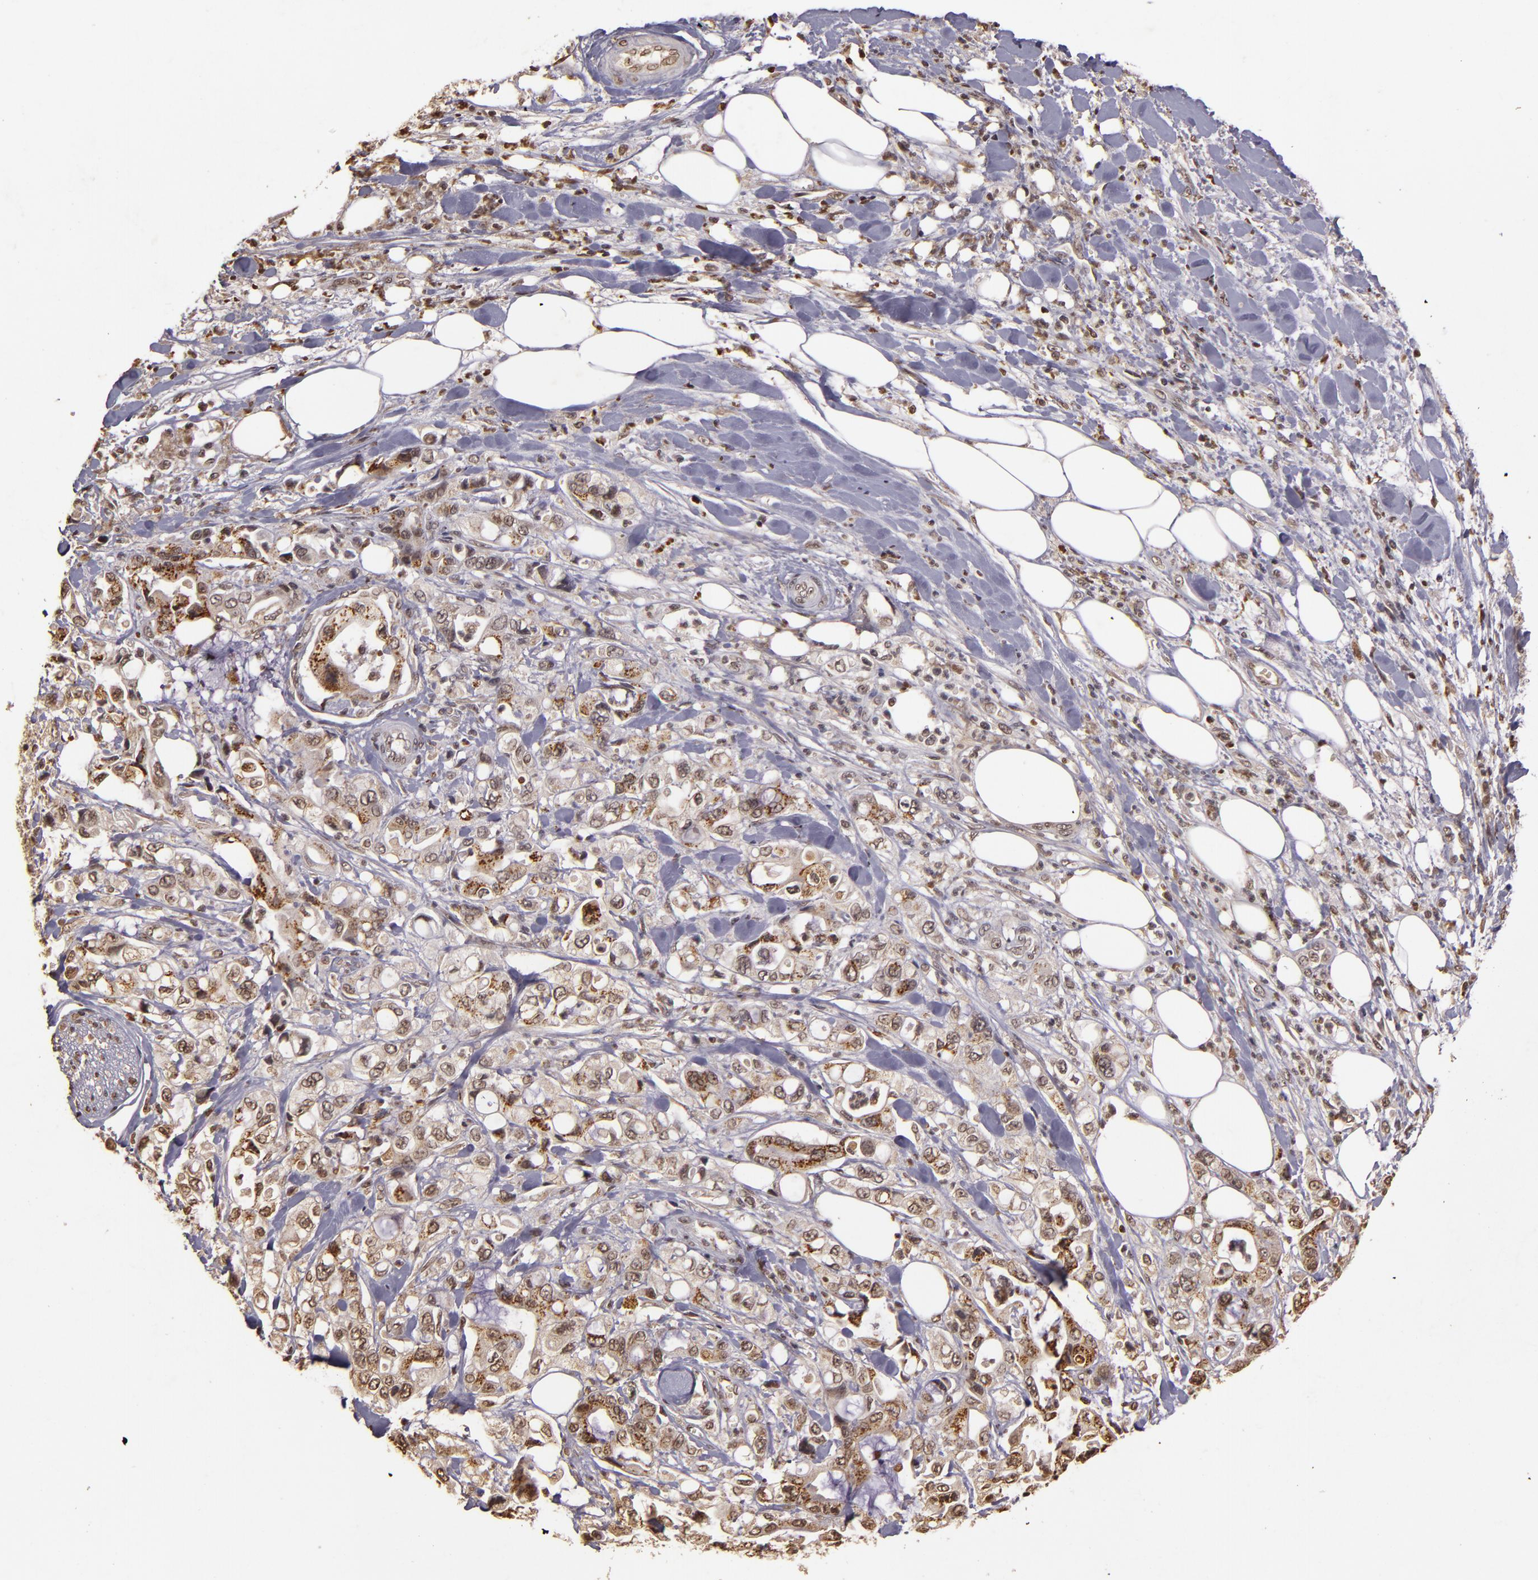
{"staining": {"intensity": "weak", "quantity": ">75%", "location": "cytoplasmic/membranous,nuclear"}, "tissue": "pancreatic cancer", "cell_type": "Tumor cells", "image_type": "cancer", "snomed": [{"axis": "morphology", "description": "Adenocarcinoma, NOS"}, {"axis": "topography", "description": "Pancreas"}], "caption": "Adenocarcinoma (pancreatic) stained with DAB (3,3'-diaminobenzidine) IHC shows low levels of weak cytoplasmic/membranous and nuclear expression in about >75% of tumor cells. The staining is performed using DAB brown chromogen to label protein expression. The nuclei are counter-stained blue using hematoxylin.", "gene": "CUL1", "patient": {"sex": "male", "age": 70}}